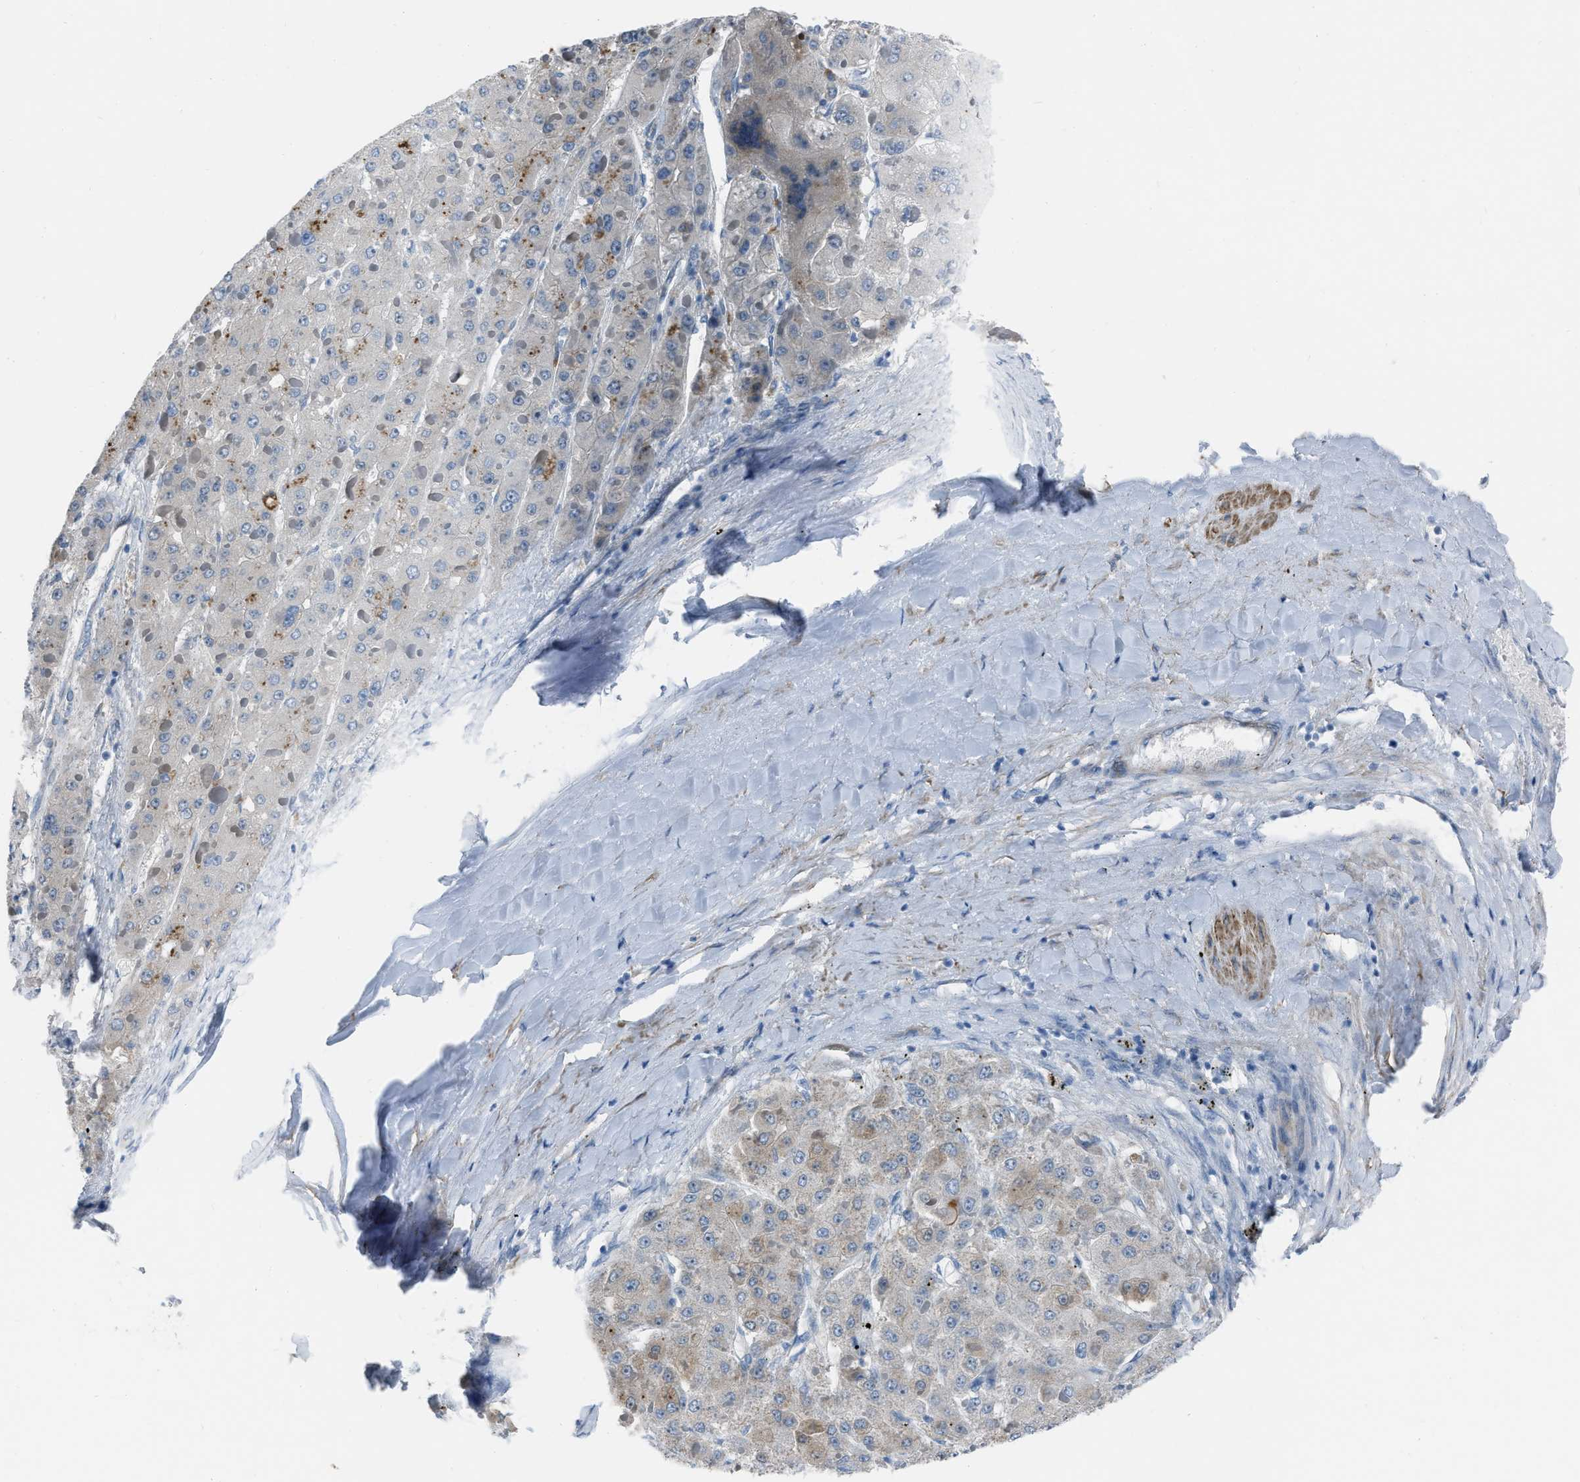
{"staining": {"intensity": "weak", "quantity": "<25%", "location": "cytoplasmic/membranous"}, "tissue": "liver cancer", "cell_type": "Tumor cells", "image_type": "cancer", "snomed": [{"axis": "morphology", "description": "Carcinoma, Hepatocellular, NOS"}, {"axis": "topography", "description": "Liver"}], "caption": "Hepatocellular carcinoma (liver) was stained to show a protein in brown. There is no significant staining in tumor cells.", "gene": "SPATC1L", "patient": {"sex": "female", "age": 73}}